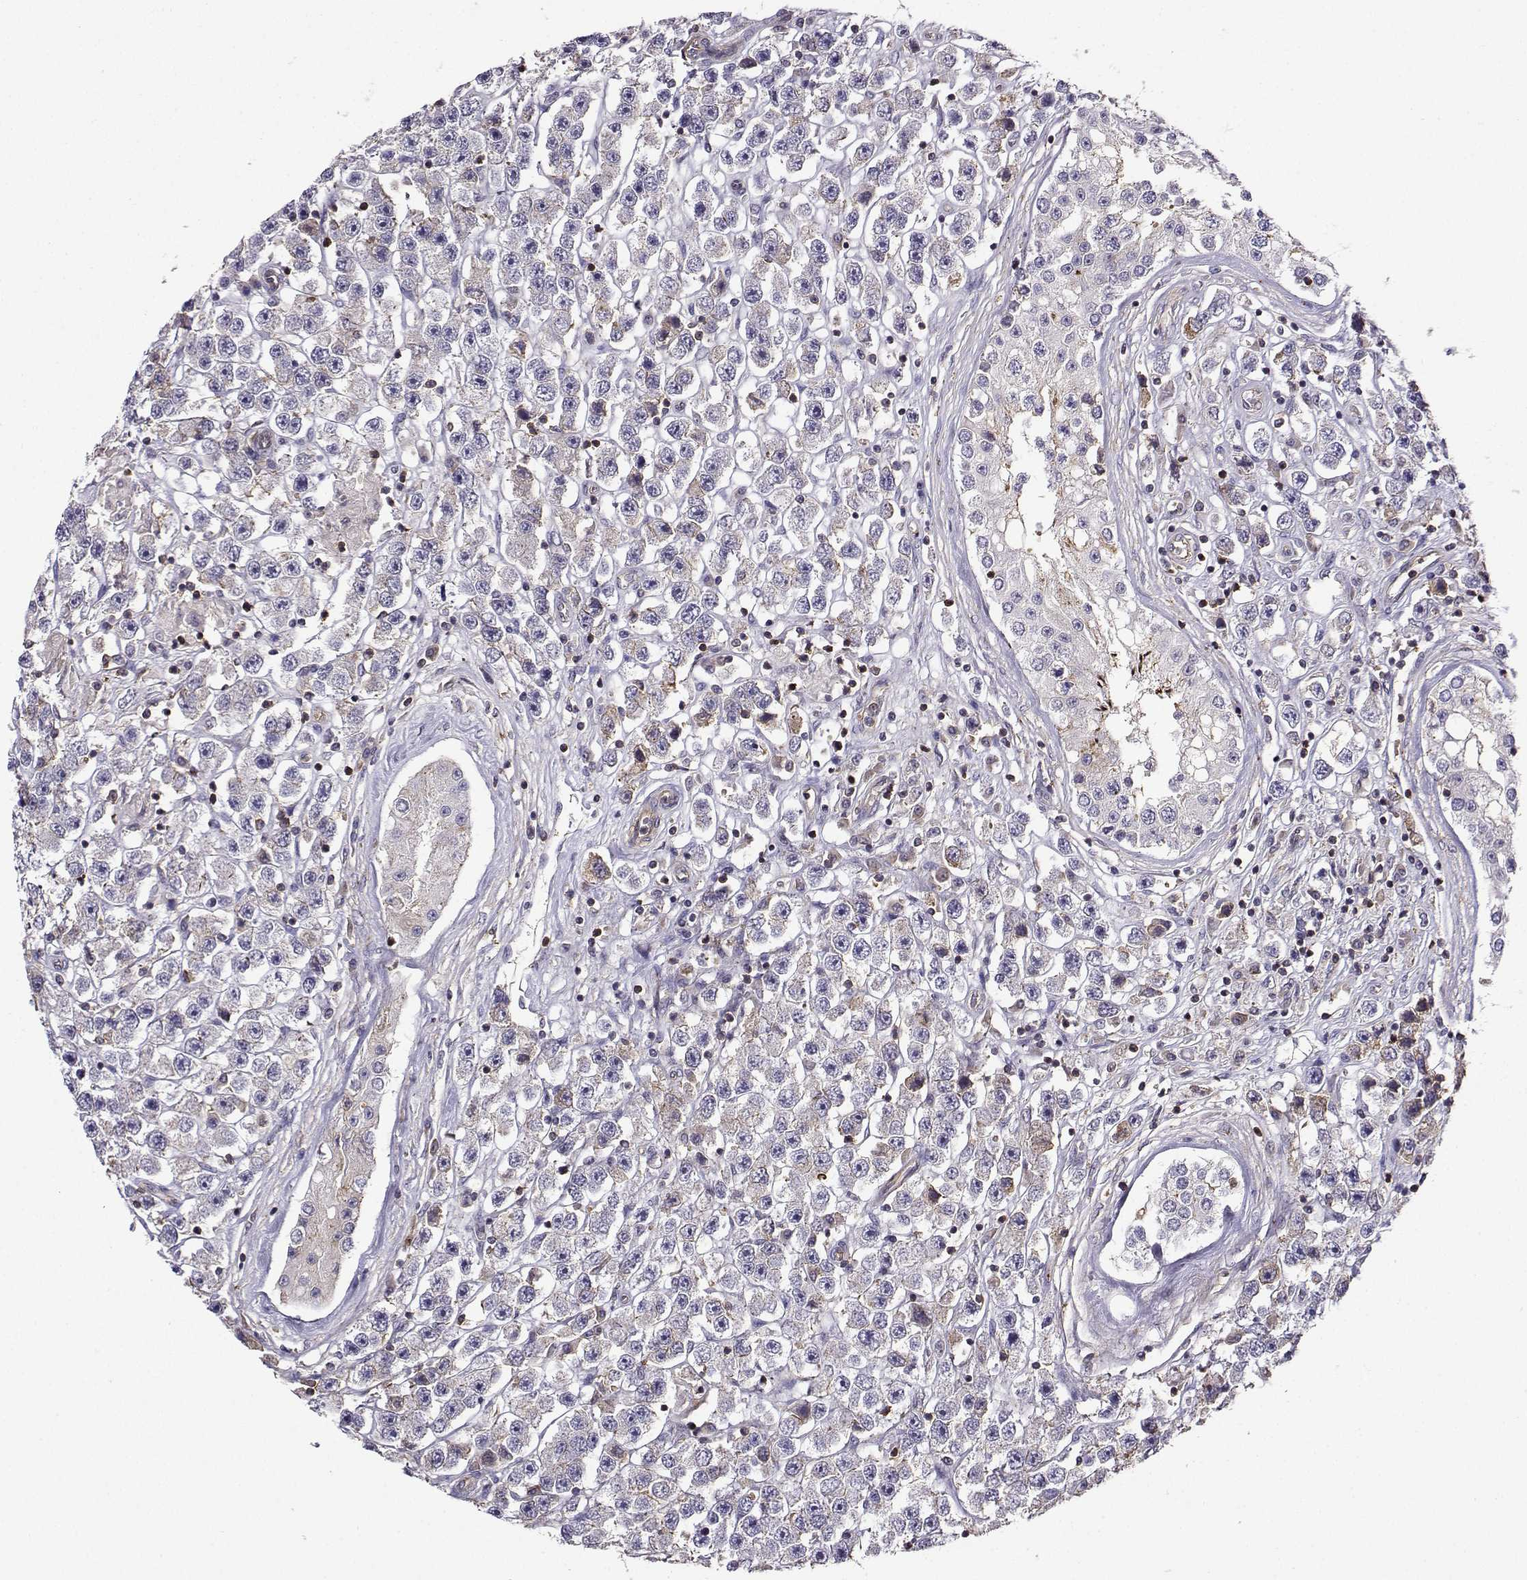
{"staining": {"intensity": "weak", "quantity": "<25%", "location": "cytoplasmic/membranous"}, "tissue": "testis cancer", "cell_type": "Tumor cells", "image_type": "cancer", "snomed": [{"axis": "morphology", "description": "Seminoma, NOS"}, {"axis": "topography", "description": "Testis"}], "caption": "There is no significant staining in tumor cells of testis cancer.", "gene": "ITGB8", "patient": {"sex": "male", "age": 45}}